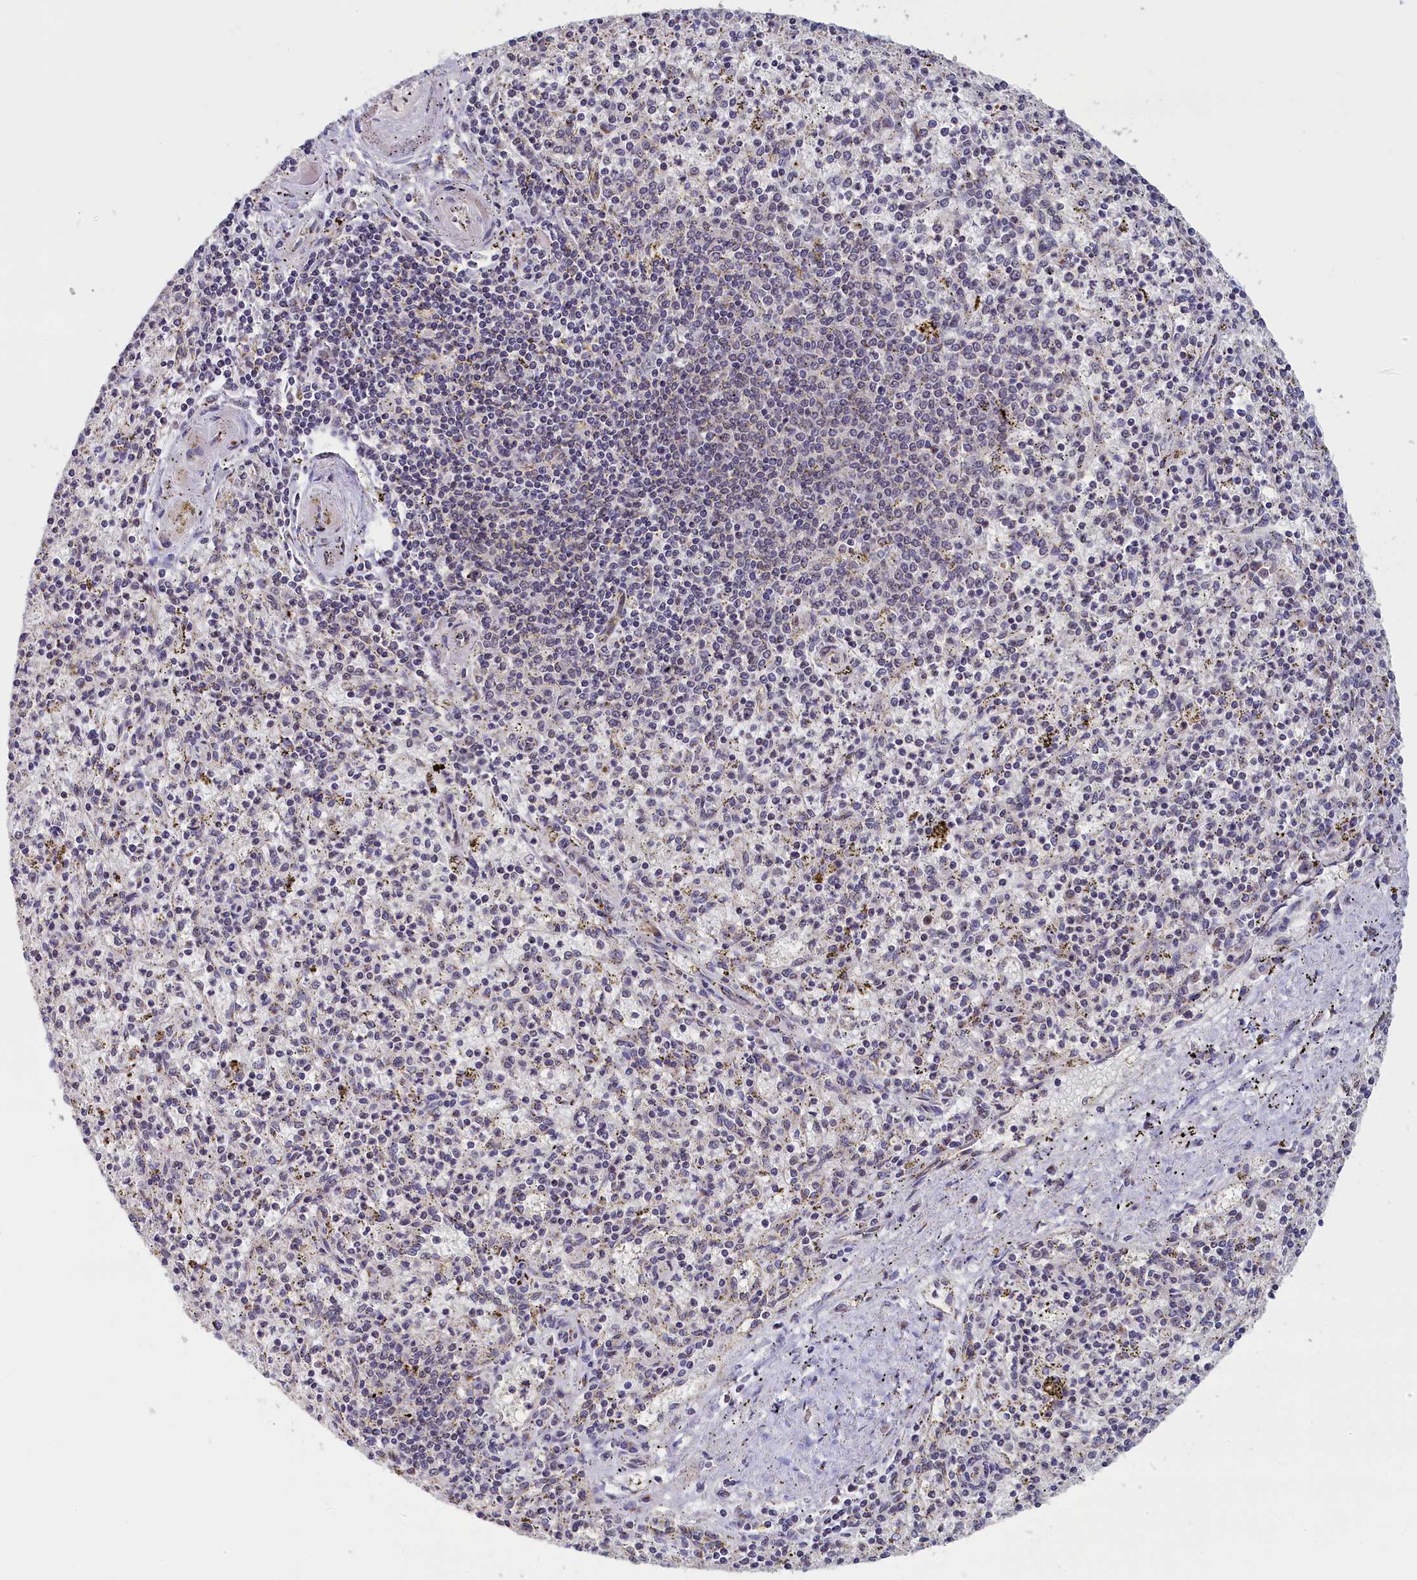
{"staining": {"intensity": "negative", "quantity": "none", "location": "none"}, "tissue": "spleen", "cell_type": "Cells in red pulp", "image_type": "normal", "snomed": [{"axis": "morphology", "description": "Normal tissue, NOS"}, {"axis": "topography", "description": "Spleen"}], "caption": "This is an IHC photomicrograph of benign spleen. There is no staining in cells in red pulp.", "gene": "PIGQ", "patient": {"sex": "male", "age": 72}}